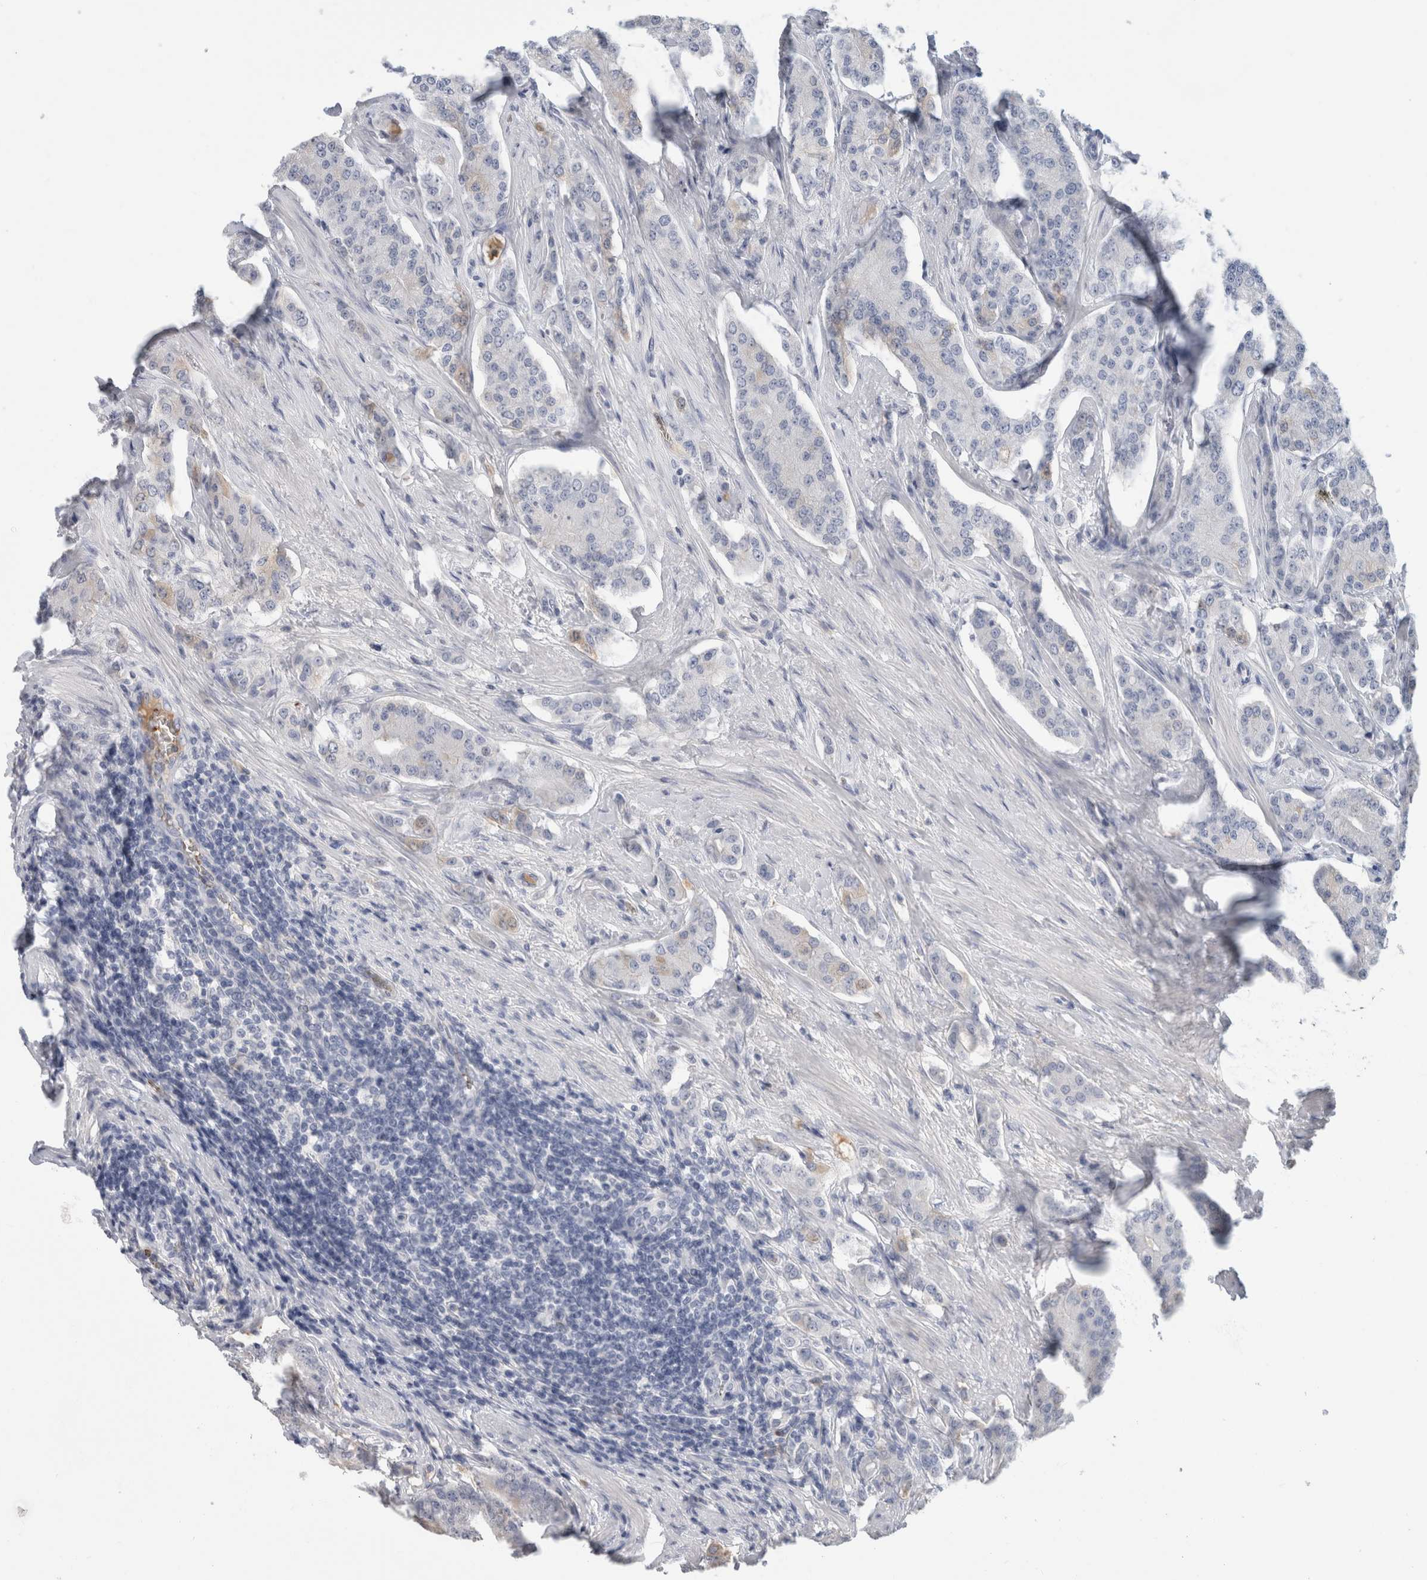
{"staining": {"intensity": "negative", "quantity": "none", "location": "none"}, "tissue": "prostate cancer", "cell_type": "Tumor cells", "image_type": "cancer", "snomed": [{"axis": "morphology", "description": "Adenocarcinoma, High grade"}, {"axis": "topography", "description": "Prostate"}], "caption": "Histopathology image shows no protein positivity in tumor cells of adenocarcinoma (high-grade) (prostate) tissue.", "gene": "CA1", "patient": {"sex": "male", "age": 71}}